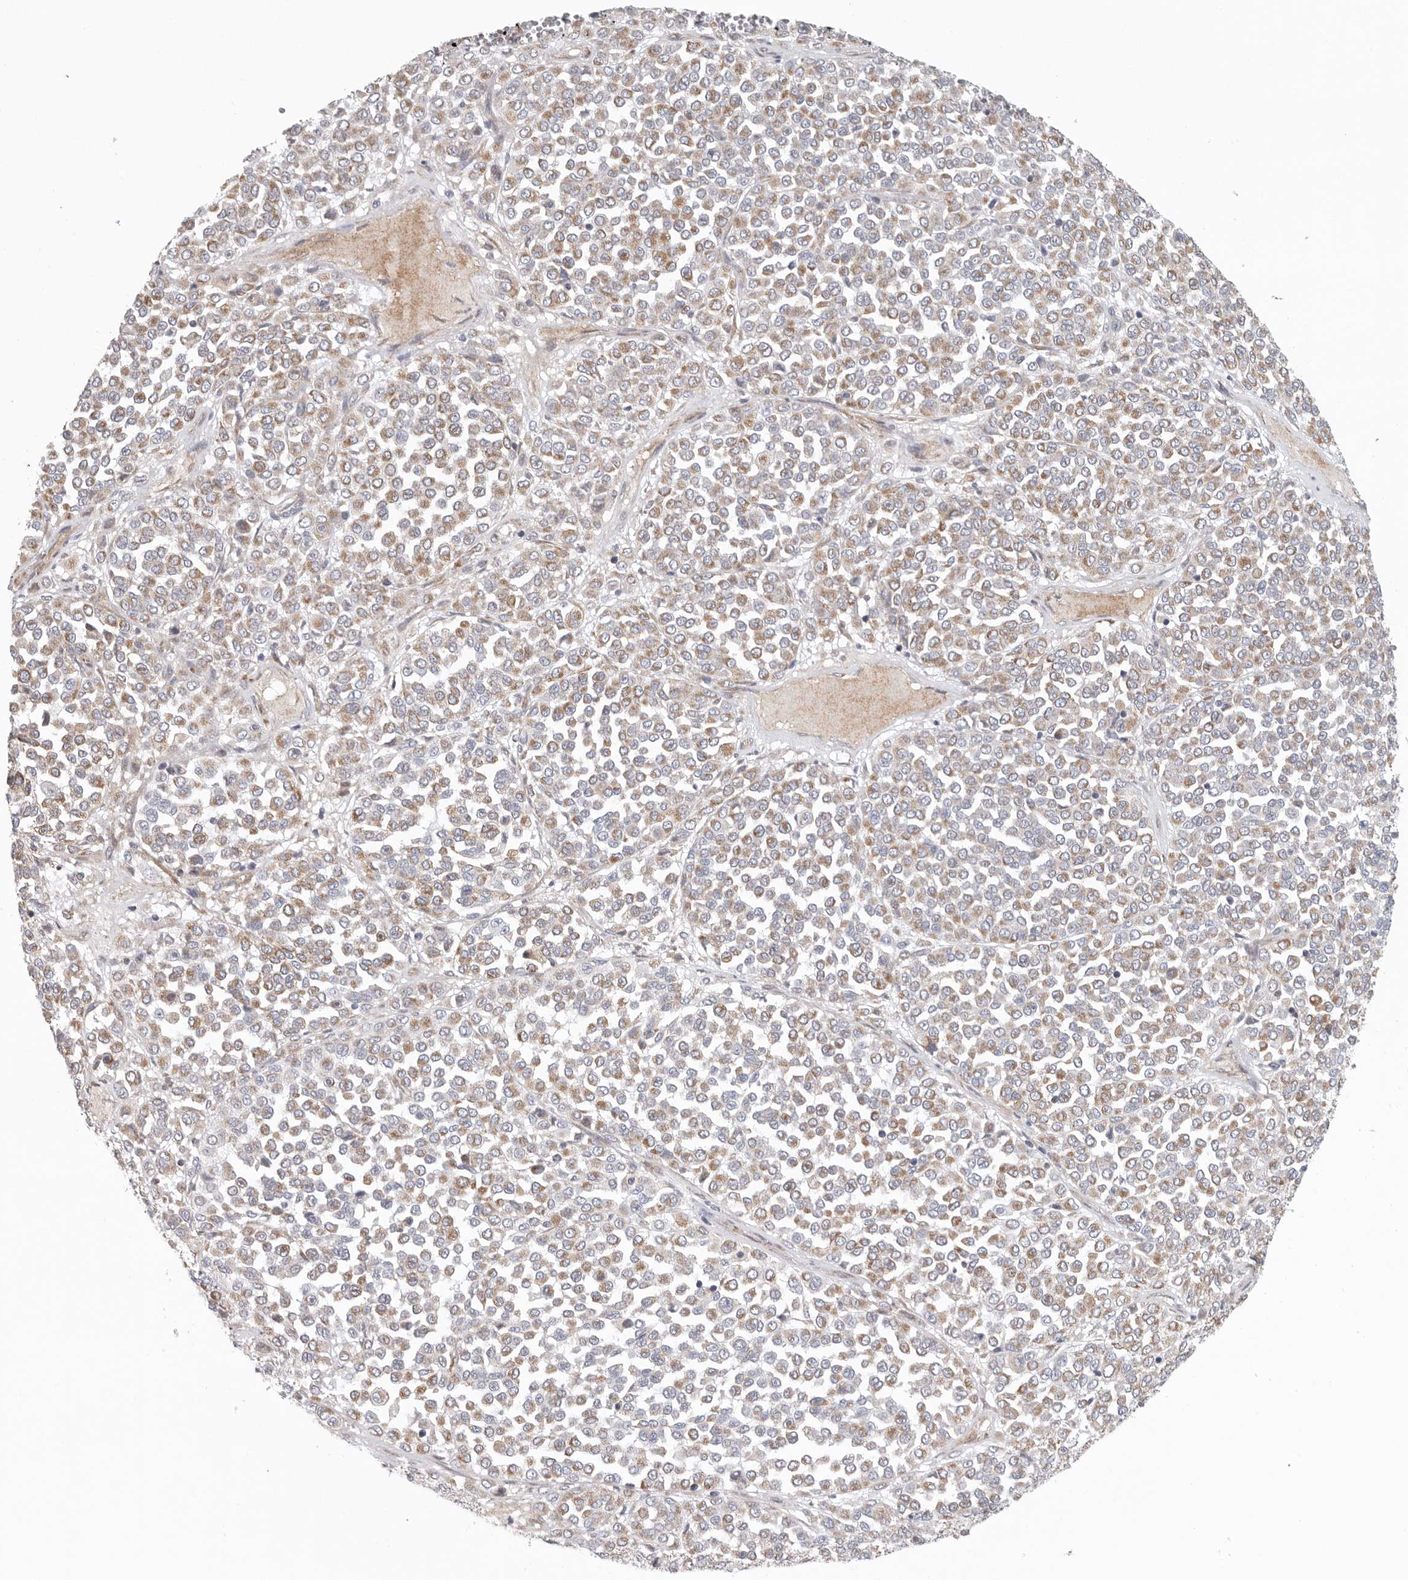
{"staining": {"intensity": "weak", "quantity": ">75%", "location": "cytoplasmic/membranous"}, "tissue": "melanoma", "cell_type": "Tumor cells", "image_type": "cancer", "snomed": [{"axis": "morphology", "description": "Malignant melanoma, Metastatic site"}, {"axis": "topography", "description": "Pancreas"}], "caption": "IHC histopathology image of human malignant melanoma (metastatic site) stained for a protein (brown), which demonstrates low levels of weak cytoplasmic/membranous positivity in about >75% of tumor cells.", "gene": "FKBP8", "patient": {"sex": "female", "age": 30}}